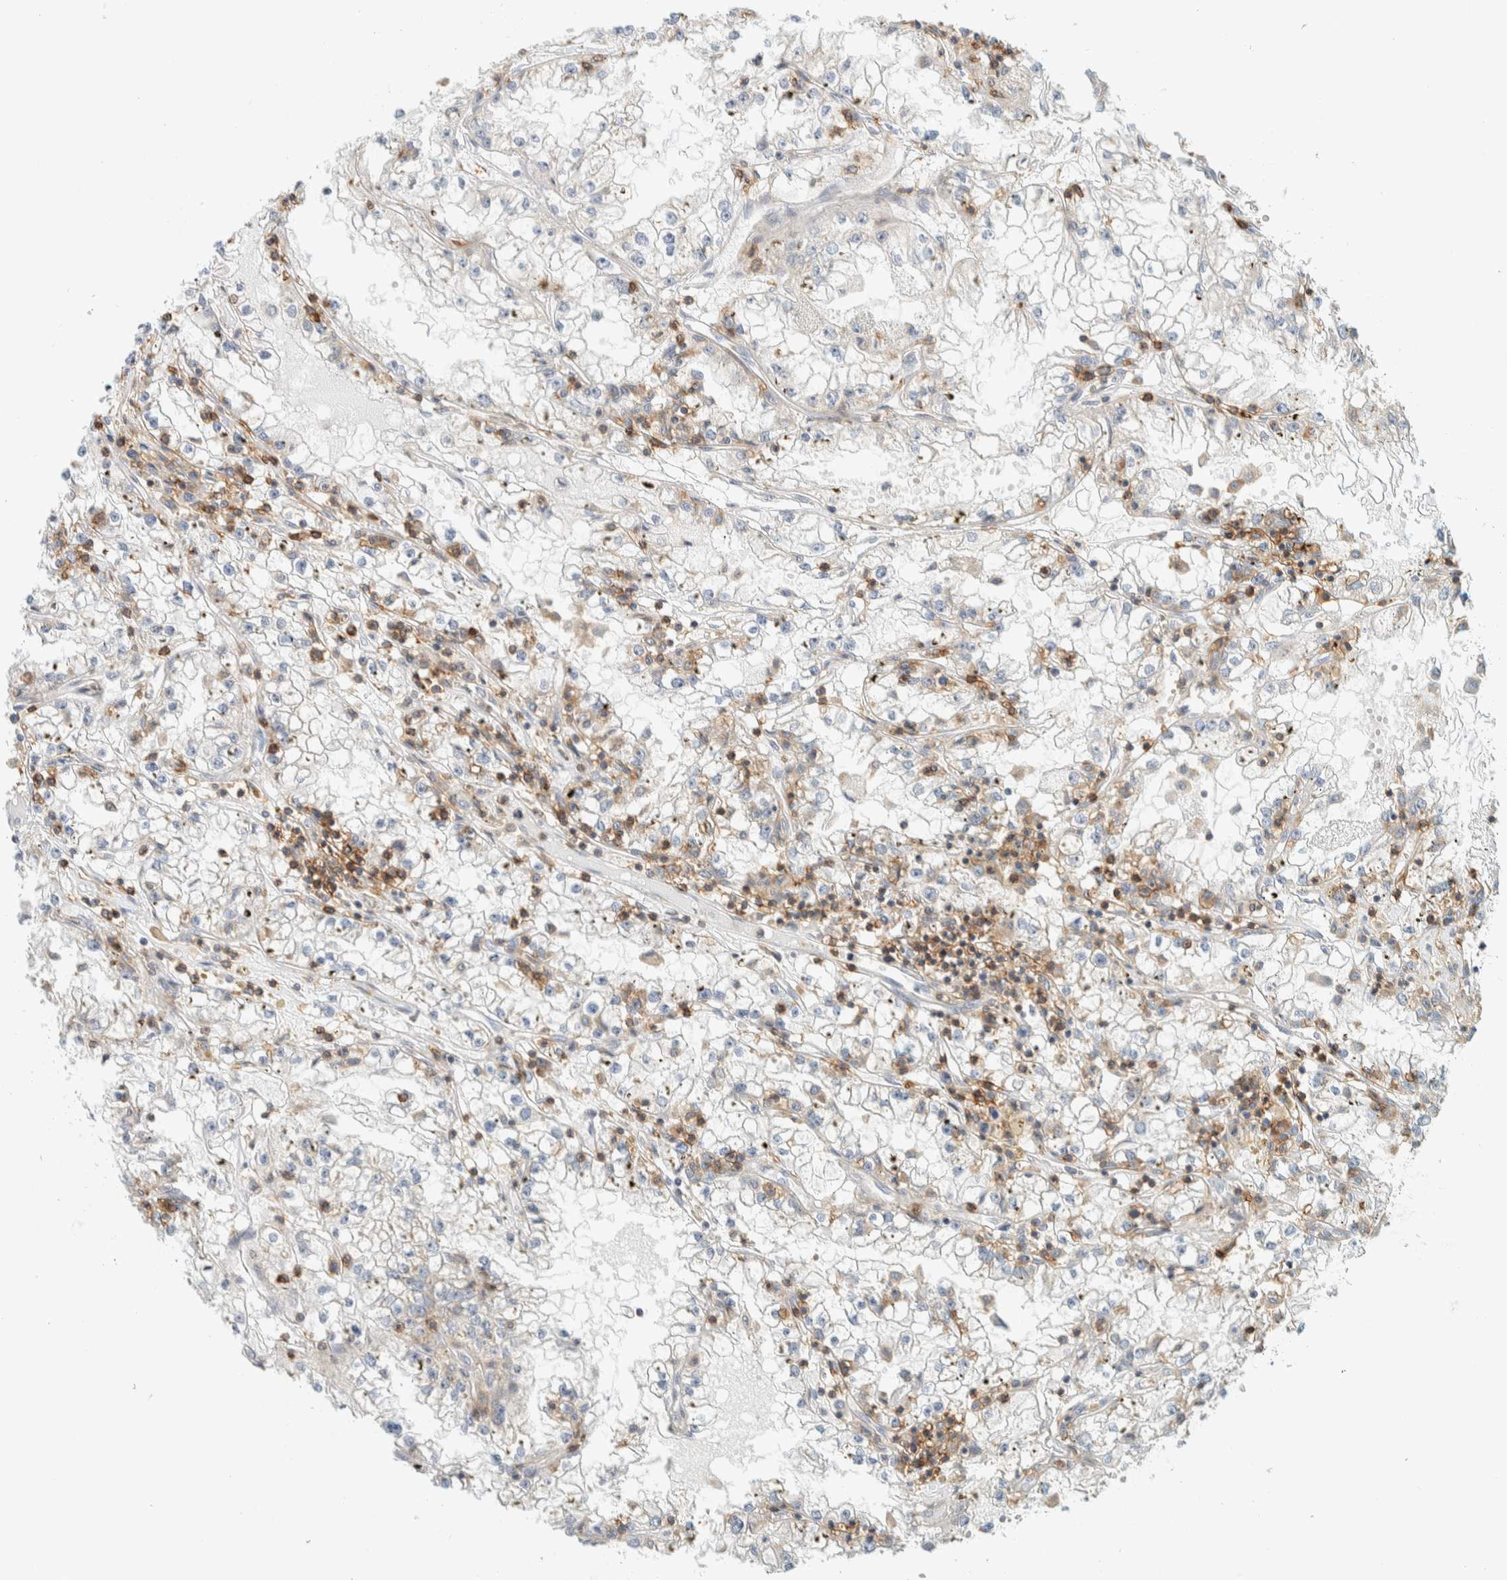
{"staining": {"intensity": "negative", "quantity": "none", "location": "none"}, "tissue": "renal cancer", "cell_type": "Tumor cells", "image_type": "cancer", "snomed": [{"axis": "morphology", "description": "Adenocarcinoma, NOS"}, {"axis": "topography", "description": "Kidney"}], "caption": "IHC histopathology image of neoplastic tissue: renal adenocarcinoma stained with DAB demonstrates no significant protein staining in tumor cells. (DAB IHC visualized using brightfield microscopy, high magnification).", "gene": "CCDC57", "patient": {"sex": "male", "age": 56}}